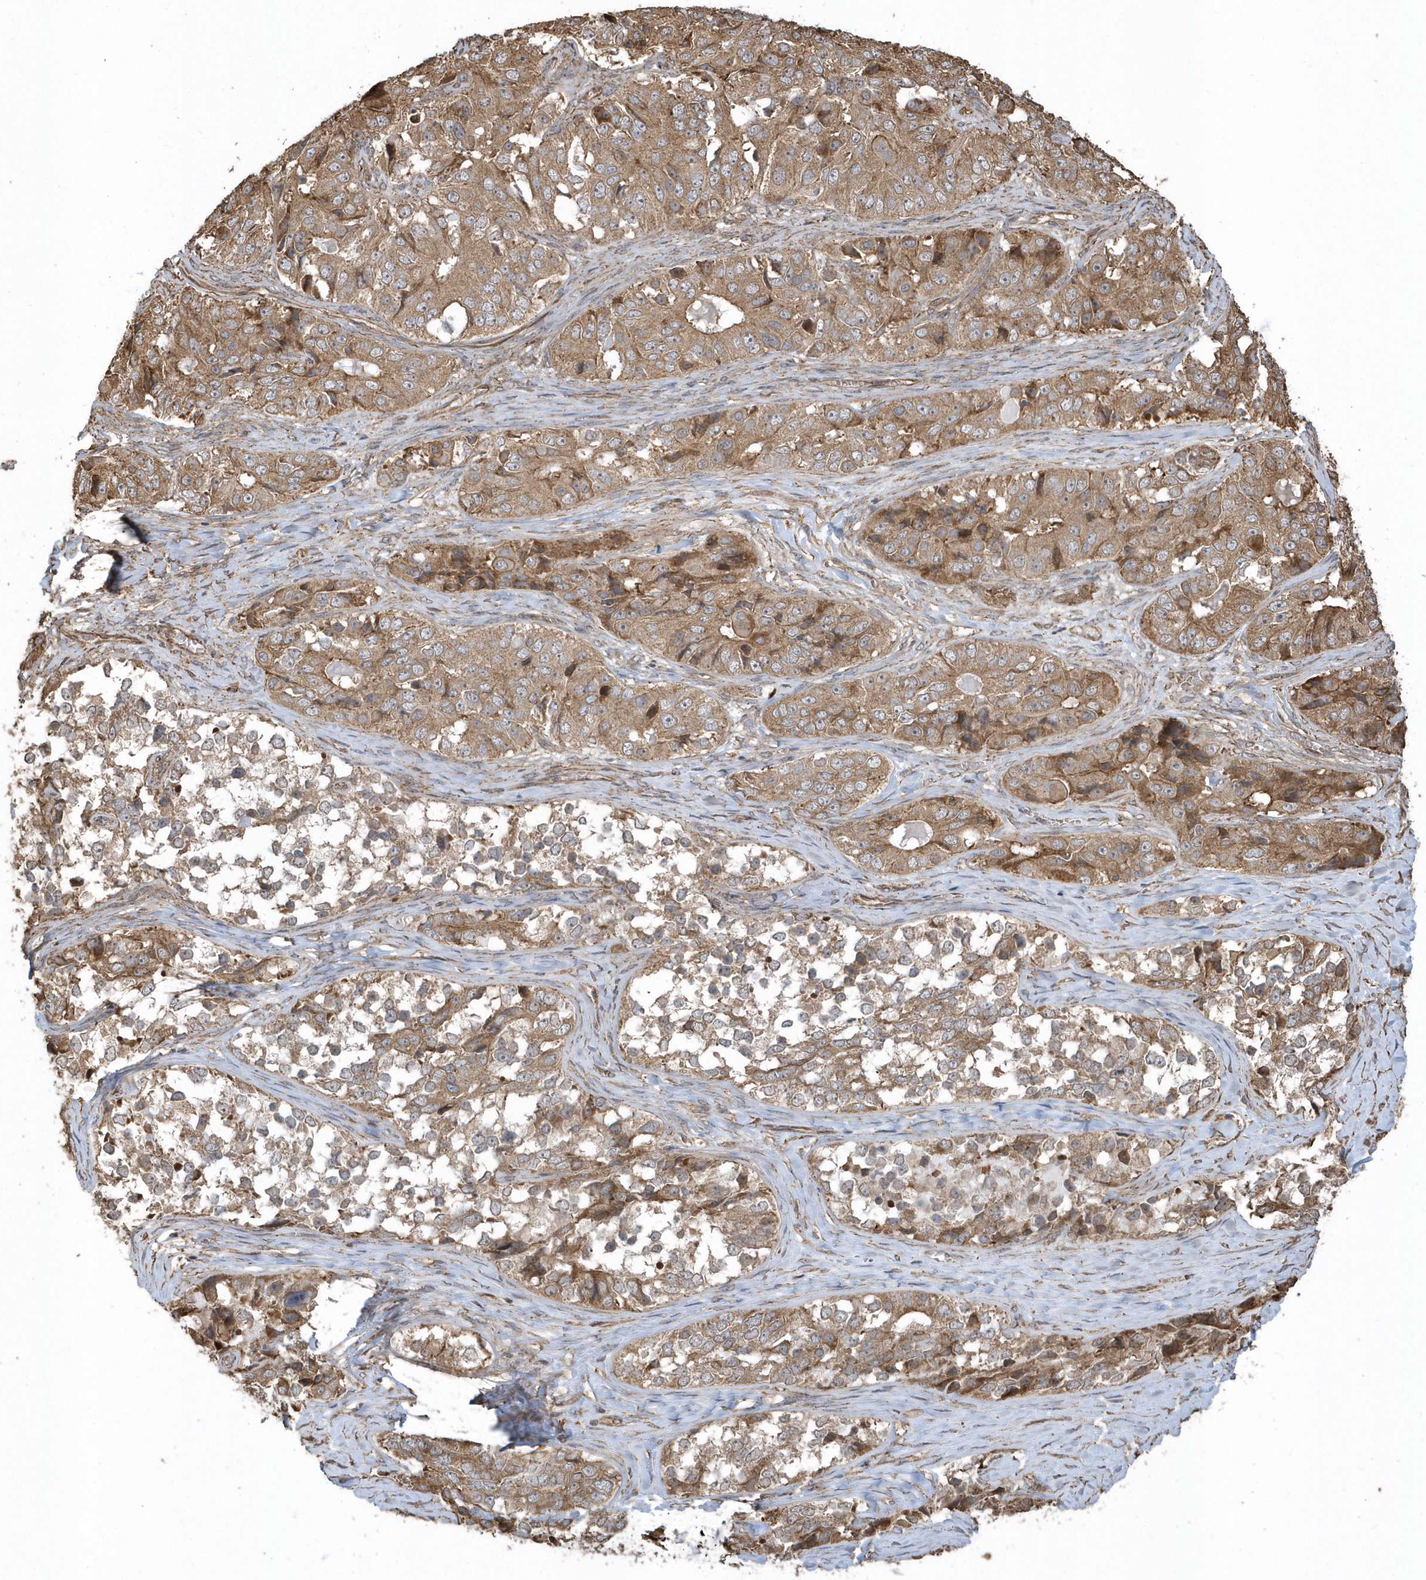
{"staining": {"intensity": "moderate", "quantity": ">75%", "location": "cytoplasmic/membranous"}, "tissue": "ovarian cancer", "cell_type": "Tumor cells", "image_type": "cancer", "snomed": [{"axis": "morphology", "description": "Carcinoma, endometroid"}, {"axis": "topography", "description": "Ovary"}], "caption": "Protein staining of ovarian endometroid carcinoma tissue exhibits moderate cytoplasmic/membranous positivity in about >75% of tumor cells.", "gene": "HERPUD1", "patient": {"sex": "female", "age": 51}}